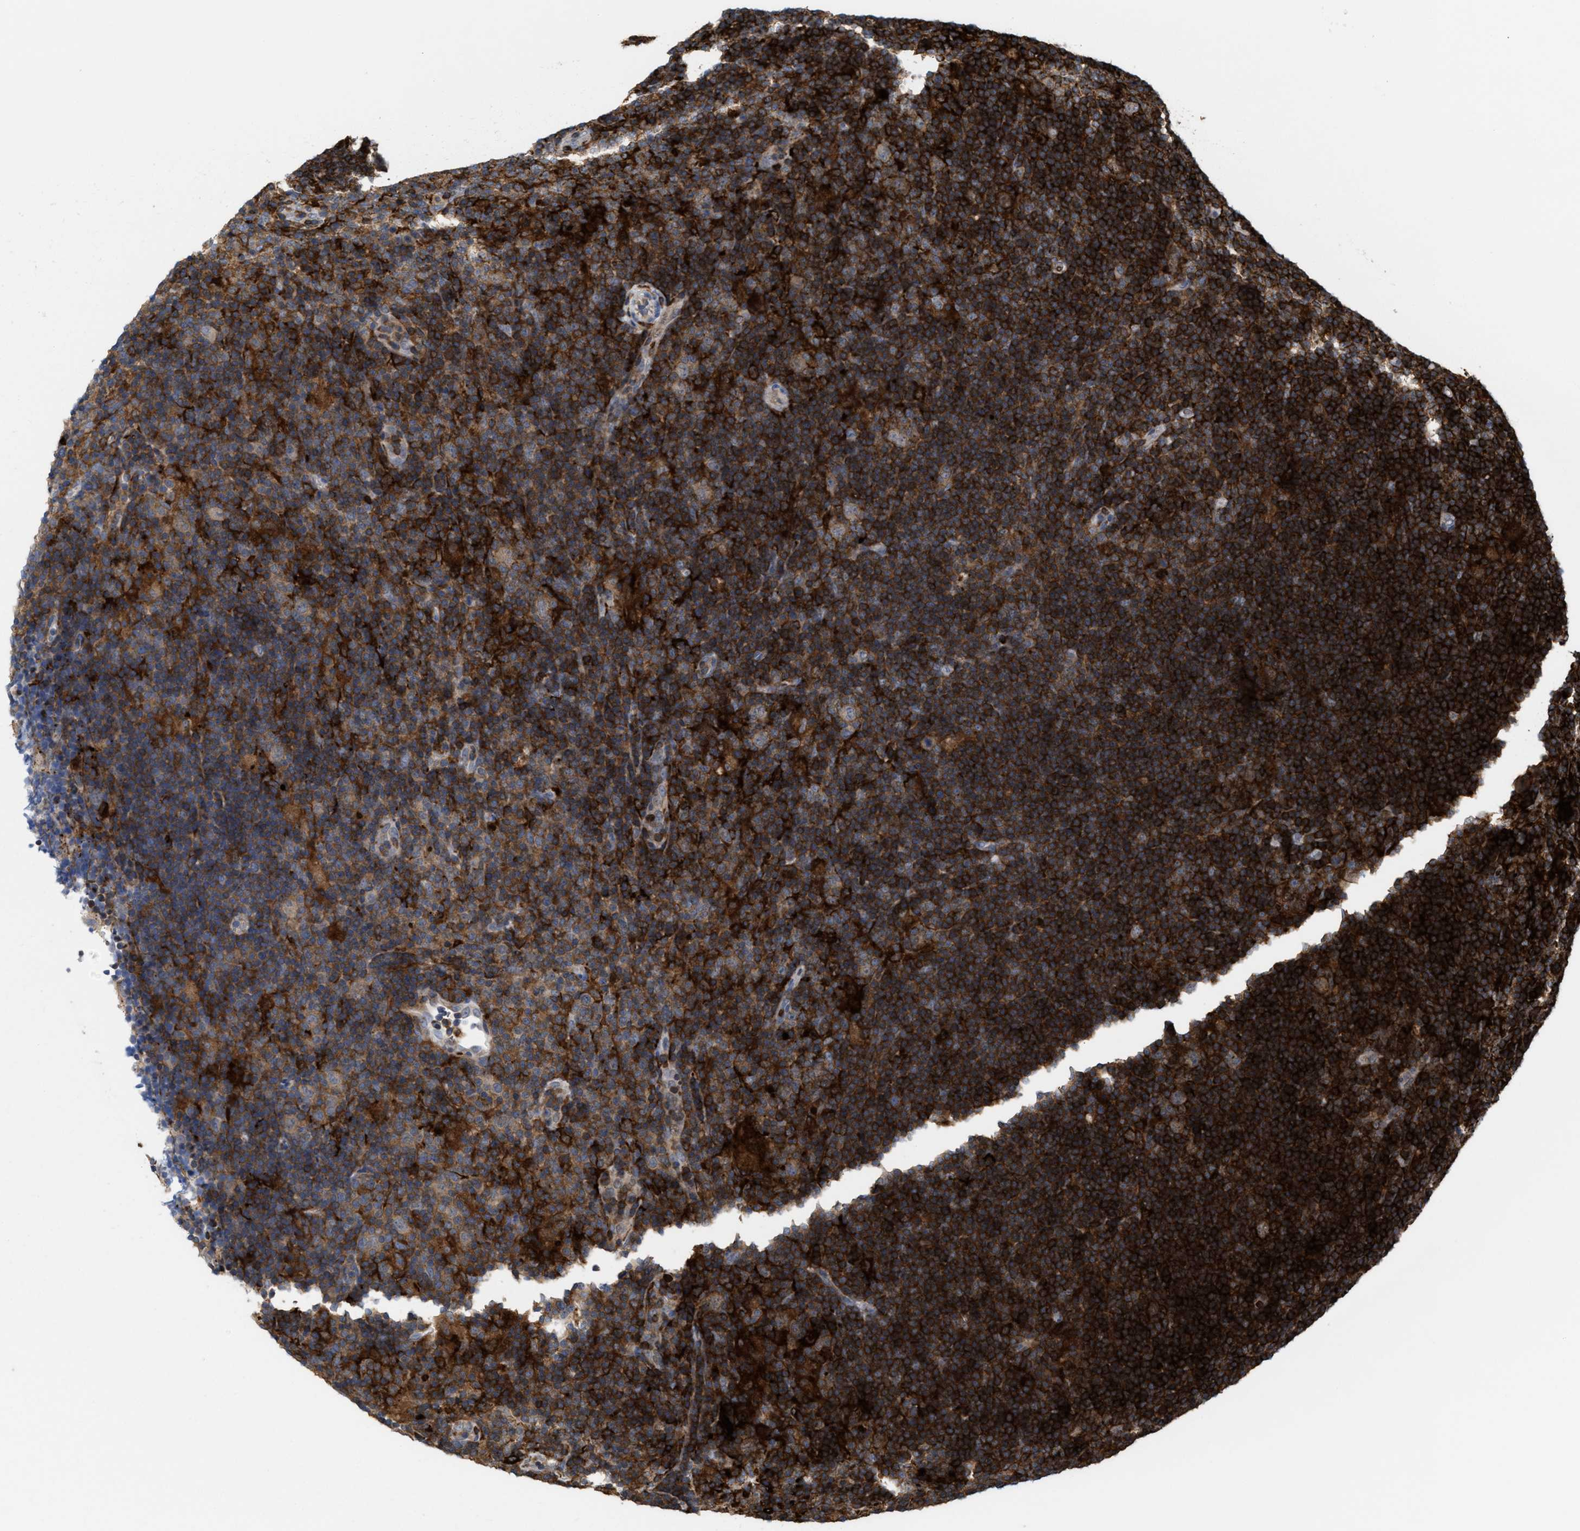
{"staining": {"intensity": "negative", "quantity": "none", "location": "none"}, "tissue": "lymphoma", "cell_type": "Tumor cells", "image_type": "cancer", "snomed": [{"axis": "morphology", "description": "Hodgkin's disease, NOS"}, {"axis": "topography", "description": "Lymph node"}], "caption": "Tumor cells are negative for protein expression in human lymphoma.", "gene": "PTPRE", "patient": {"sex": "female", "age": 57}}